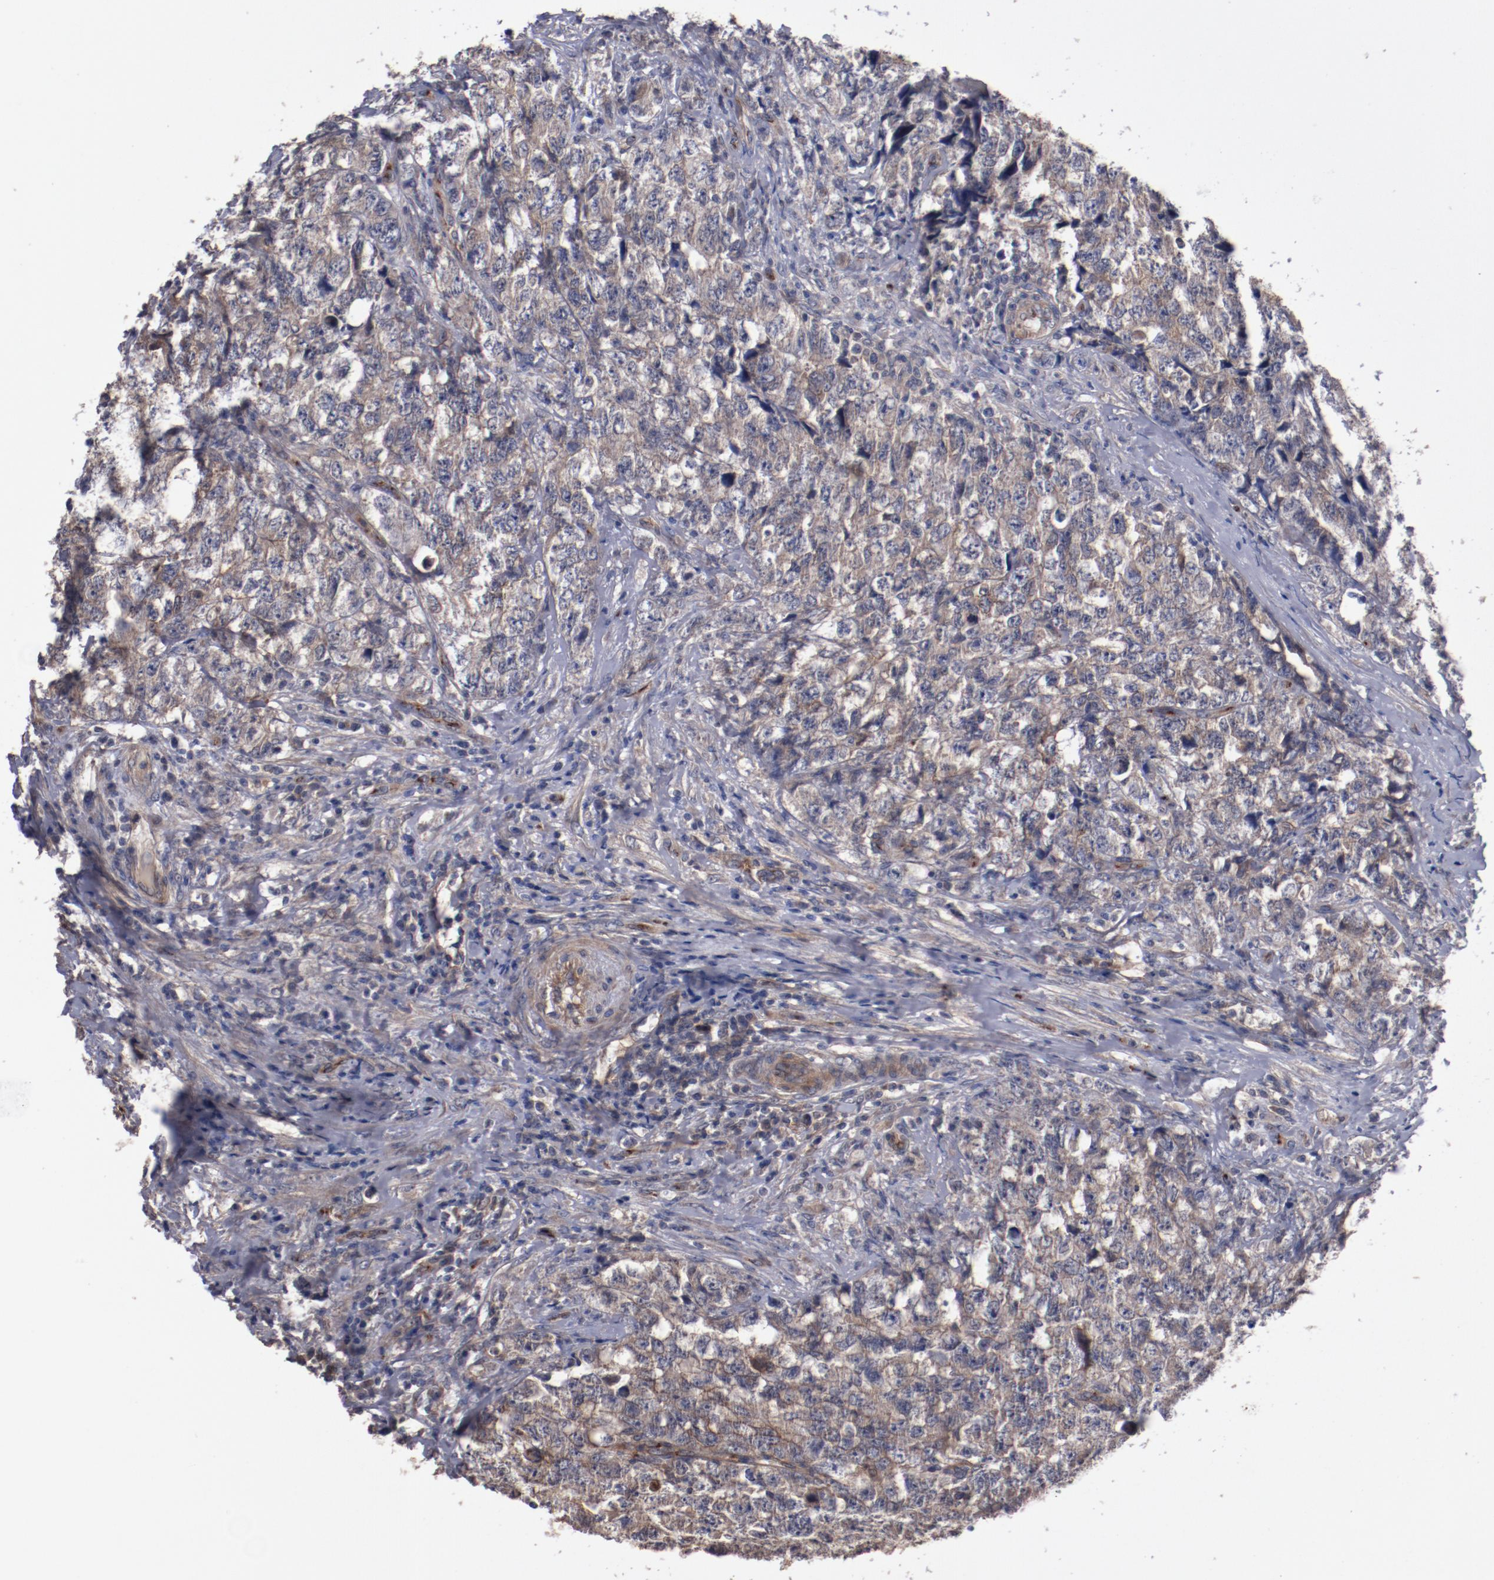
{"staining": {"intensity": "moderate", "quantity": ">75%", "location": "cytoplasmic/membranous"}, "tissue": "testis cancer", "cell_type": "Tumor cells", "image_type": "cancer", "snomed": [{"axis": "morphology", "description": "Carcinoma, Embryonal, NOS"}, {"axis": "topography", "description": "Testis"}], "caption": "A histopathology image of human testis embryonal carcinoma stained for a protein exhibits moderate cytoplasmic/membranous brown staining in tumor cells. (brown staining indicates protein expression, while blue staining denotes nuclei).", "gene": "DIPK2B", "patient": {"sex": "male", "age": 31}}